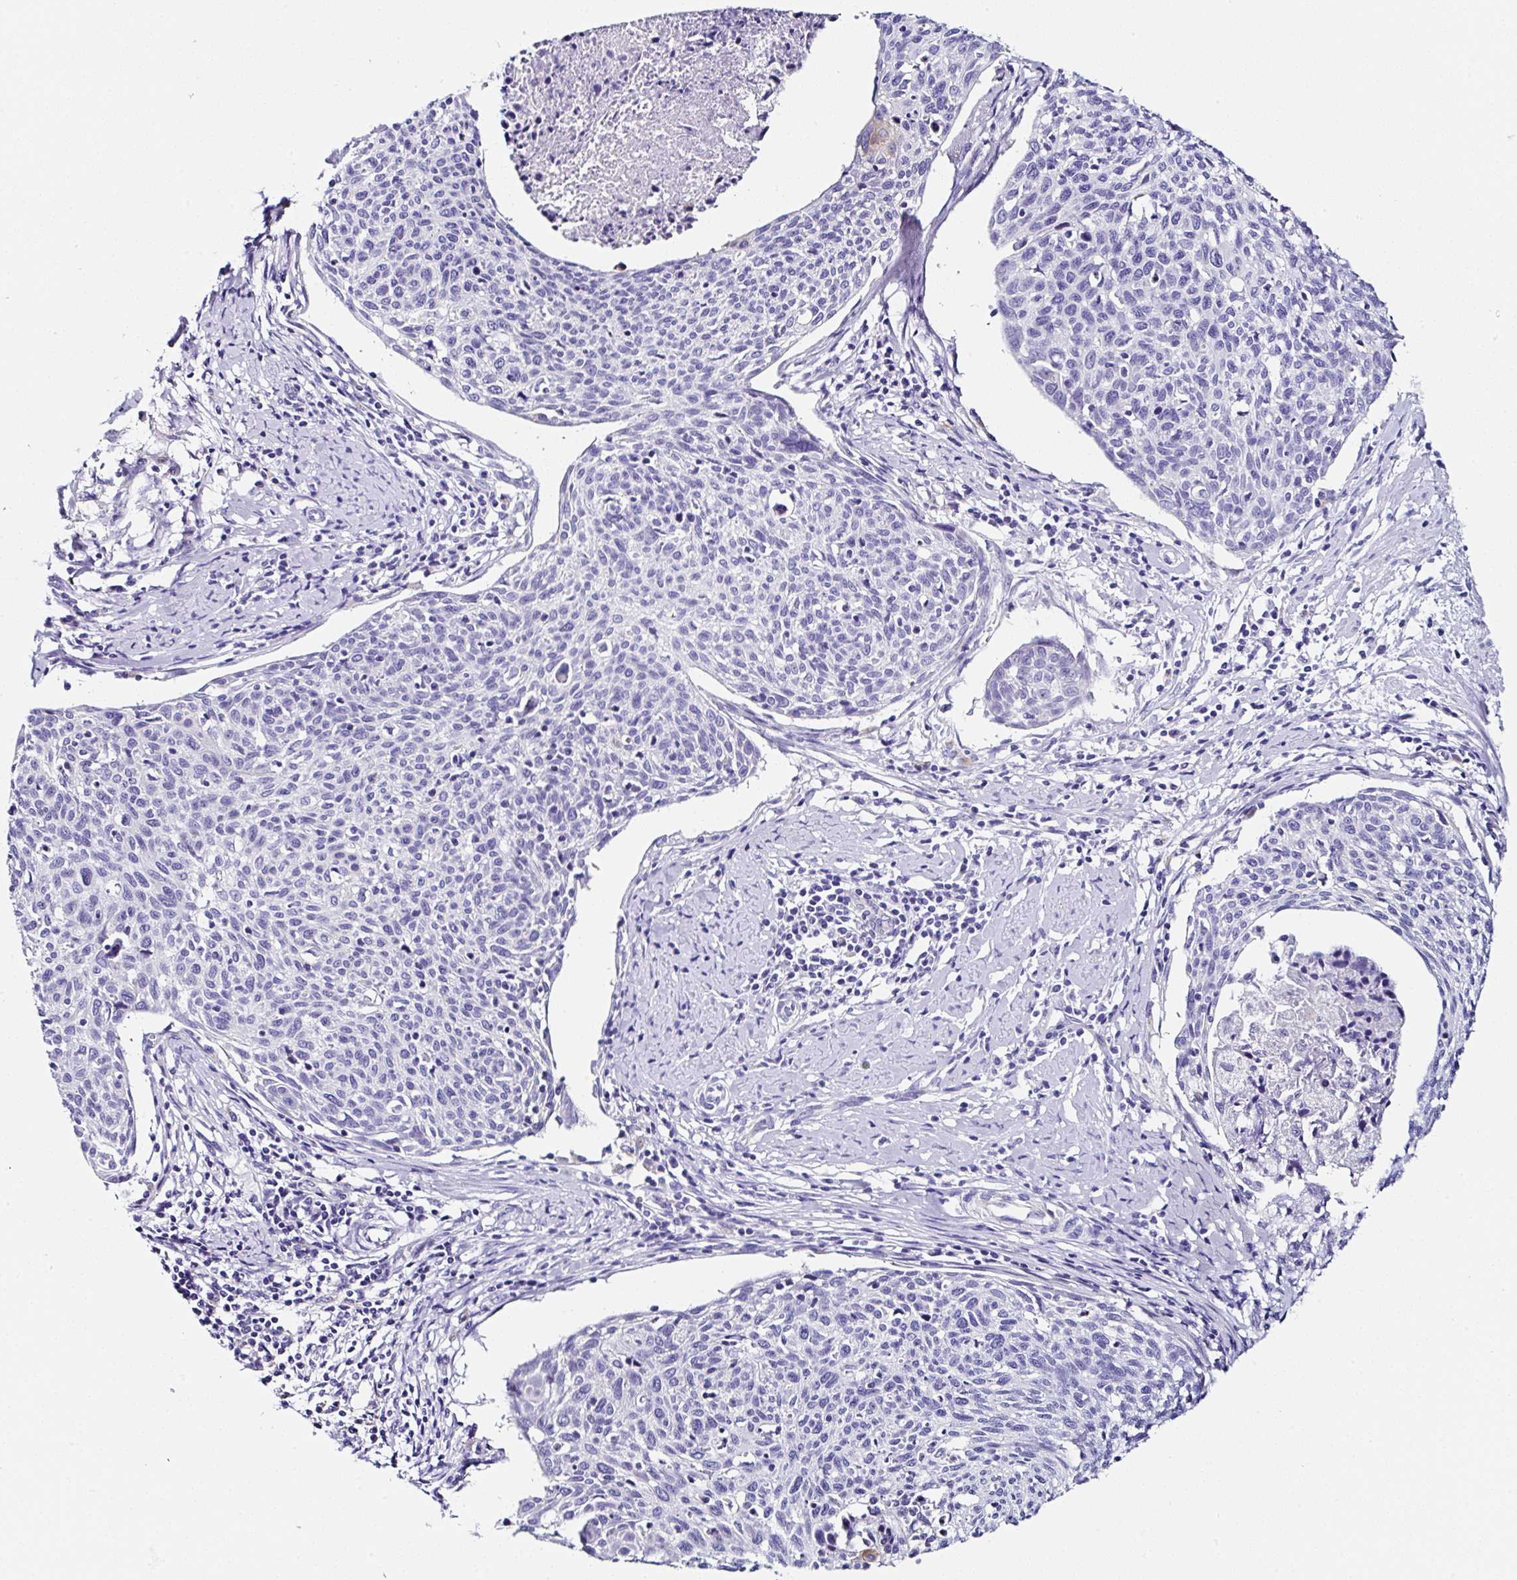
{"staining": {"intensity": "negative", "quantity": "none", "location": "none"}, "tissue": "cervical cancer", "cell_type": "Tumor cells", "image_type": "cancer", "snomed": [{"axis": "morphology", "description": "Squamous cell carcinoma, NOS"}, {"axis": "topography", "description": "Cervix"}], "caption": "Squamous cell carcinoma (cervical) was stained to show a protein in brown. There is no significant expression in tumor cells.", "gene": "TMPRSS11E", "patient": {"sex": "female", "age": 49}}